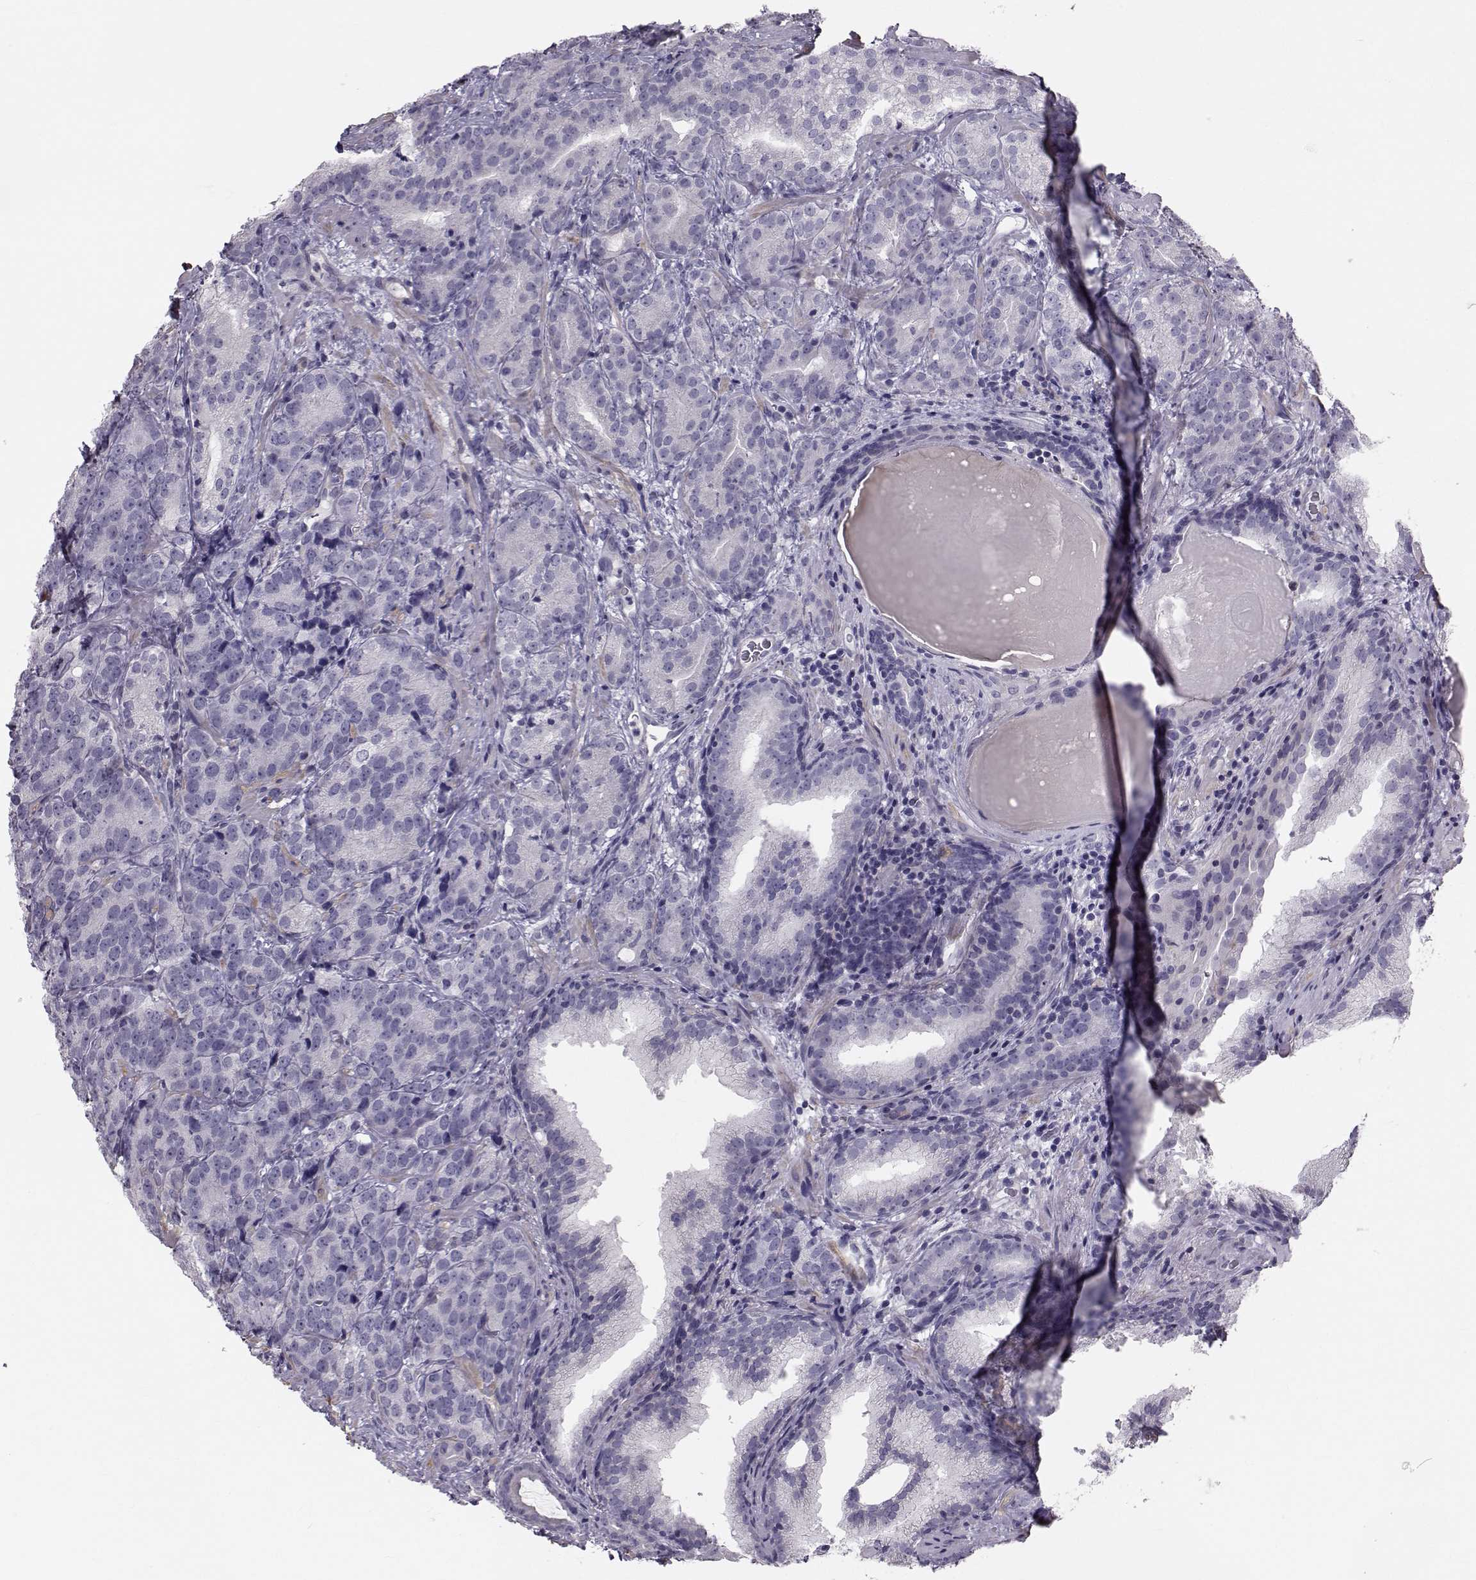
{"staining": {"intensity": "negative", "quantity": "none", "location": "none"}, "tissue": "prostate cancer", "cell_type": "Tumor cells", "image_type": "cancer", "snomed": [{"axis": "morphology", "description": "Adenocarcinoma, NOS"}, {"axis": "topography", "description": "Prostate"}], "caption": "Prostate cancer (adenocarcinoma) was stained to show a protein in brown. There is no significant staining in tumor cells.", "gene": "GARIN3", "patient": {"sex": "male", "age": 71}}